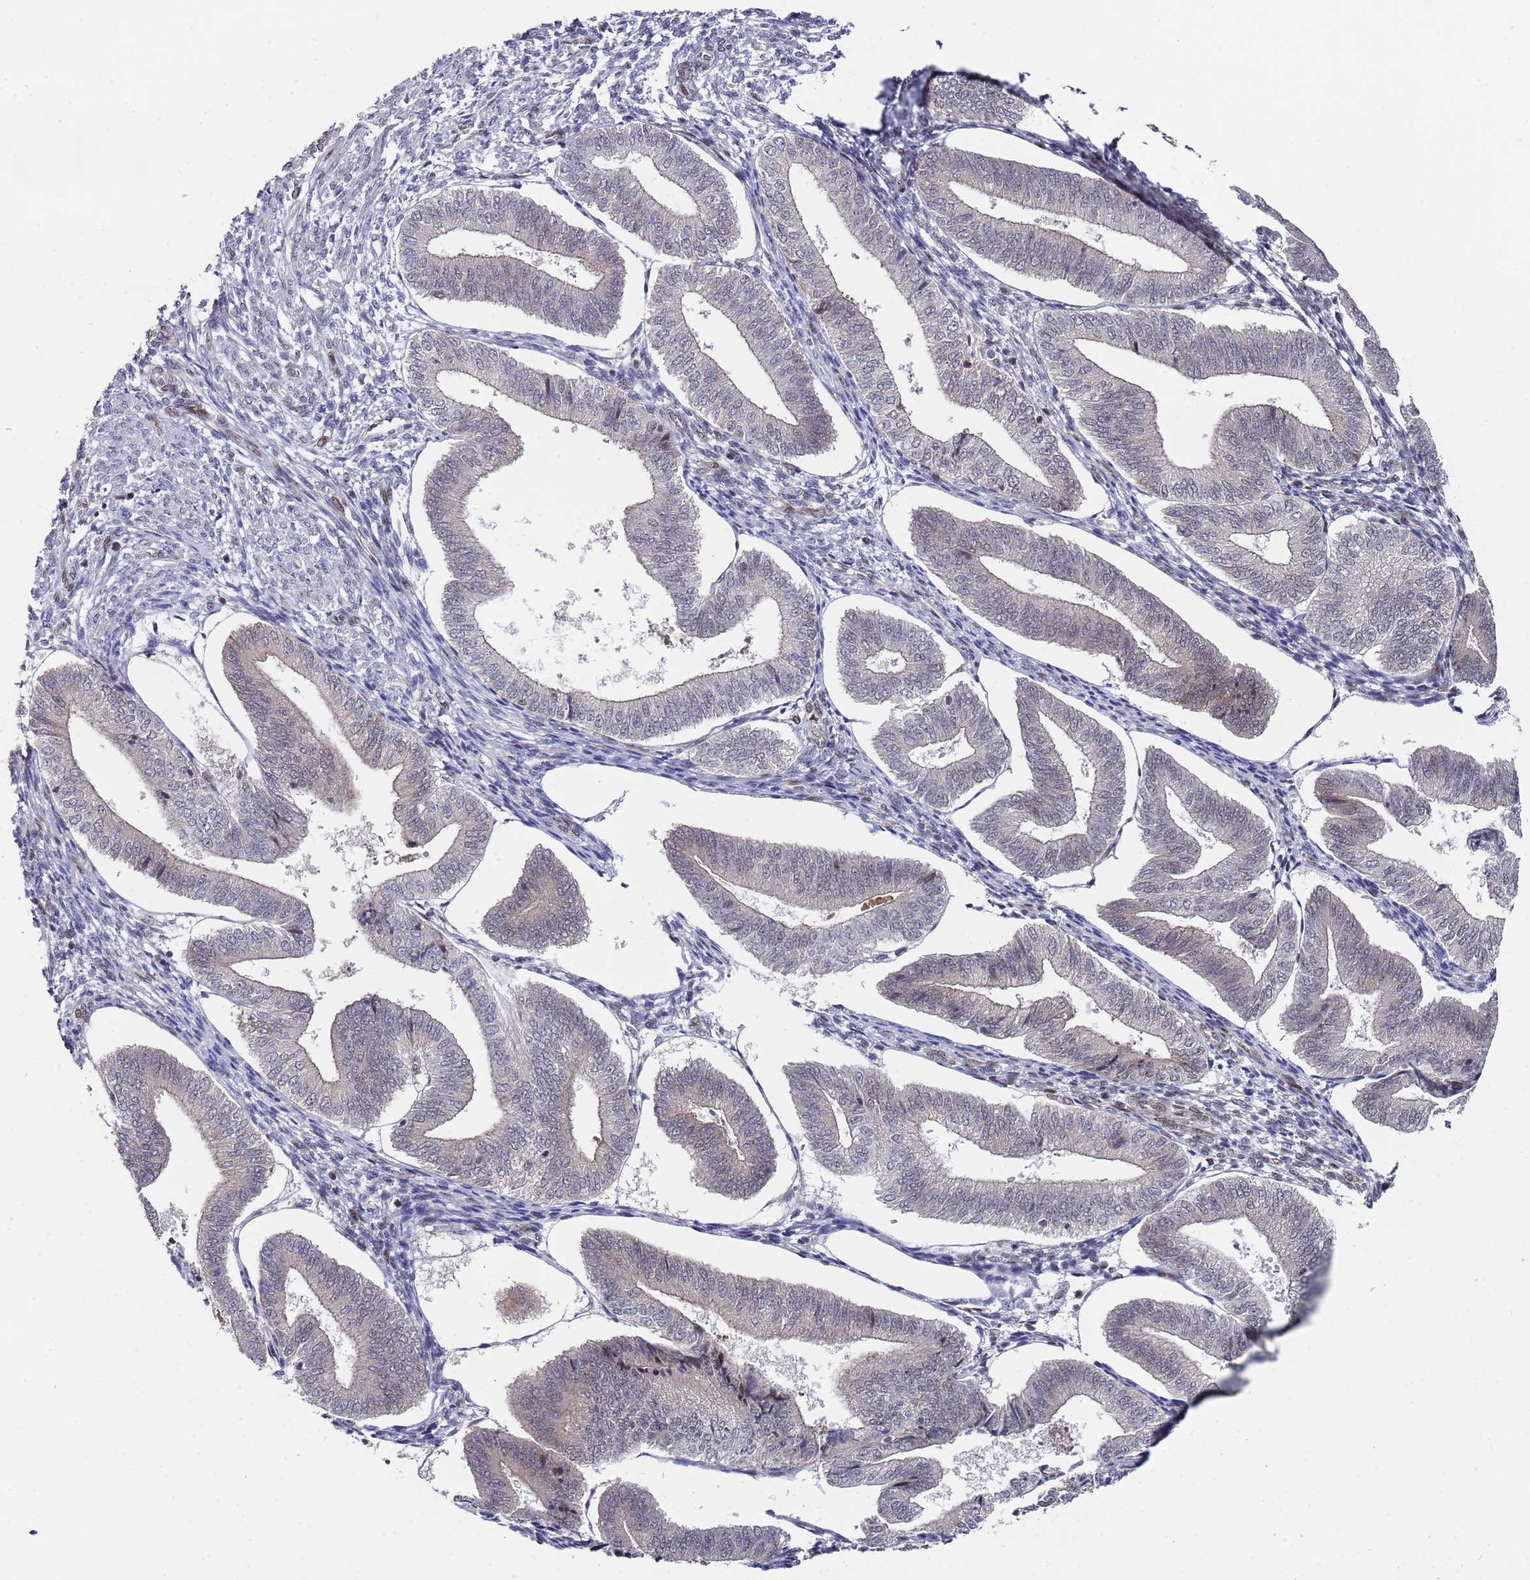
{"staining": {"intensity": "moderate", "quantity": "<25%", "location": "cytoplasmic/membranous,nuclear"}, "tissue": "endometrium", "cell_type": "Cells in endometrial stroma", "image_type": "normal", "snomed": [{"axis": "morphology", "description": "Normal tissue, NOS"}, {"axis": "topography", "description": "Endometrium"}], "caption": "Brown immunohistochemical staining in normal human endometrium reveals moderate cytoplasmic/membranous,nuclear positivity in approximately <25% of cells in endometrial stroma.", "gene": "COPS6", "patient": {"sex": "female", "age": 34}}